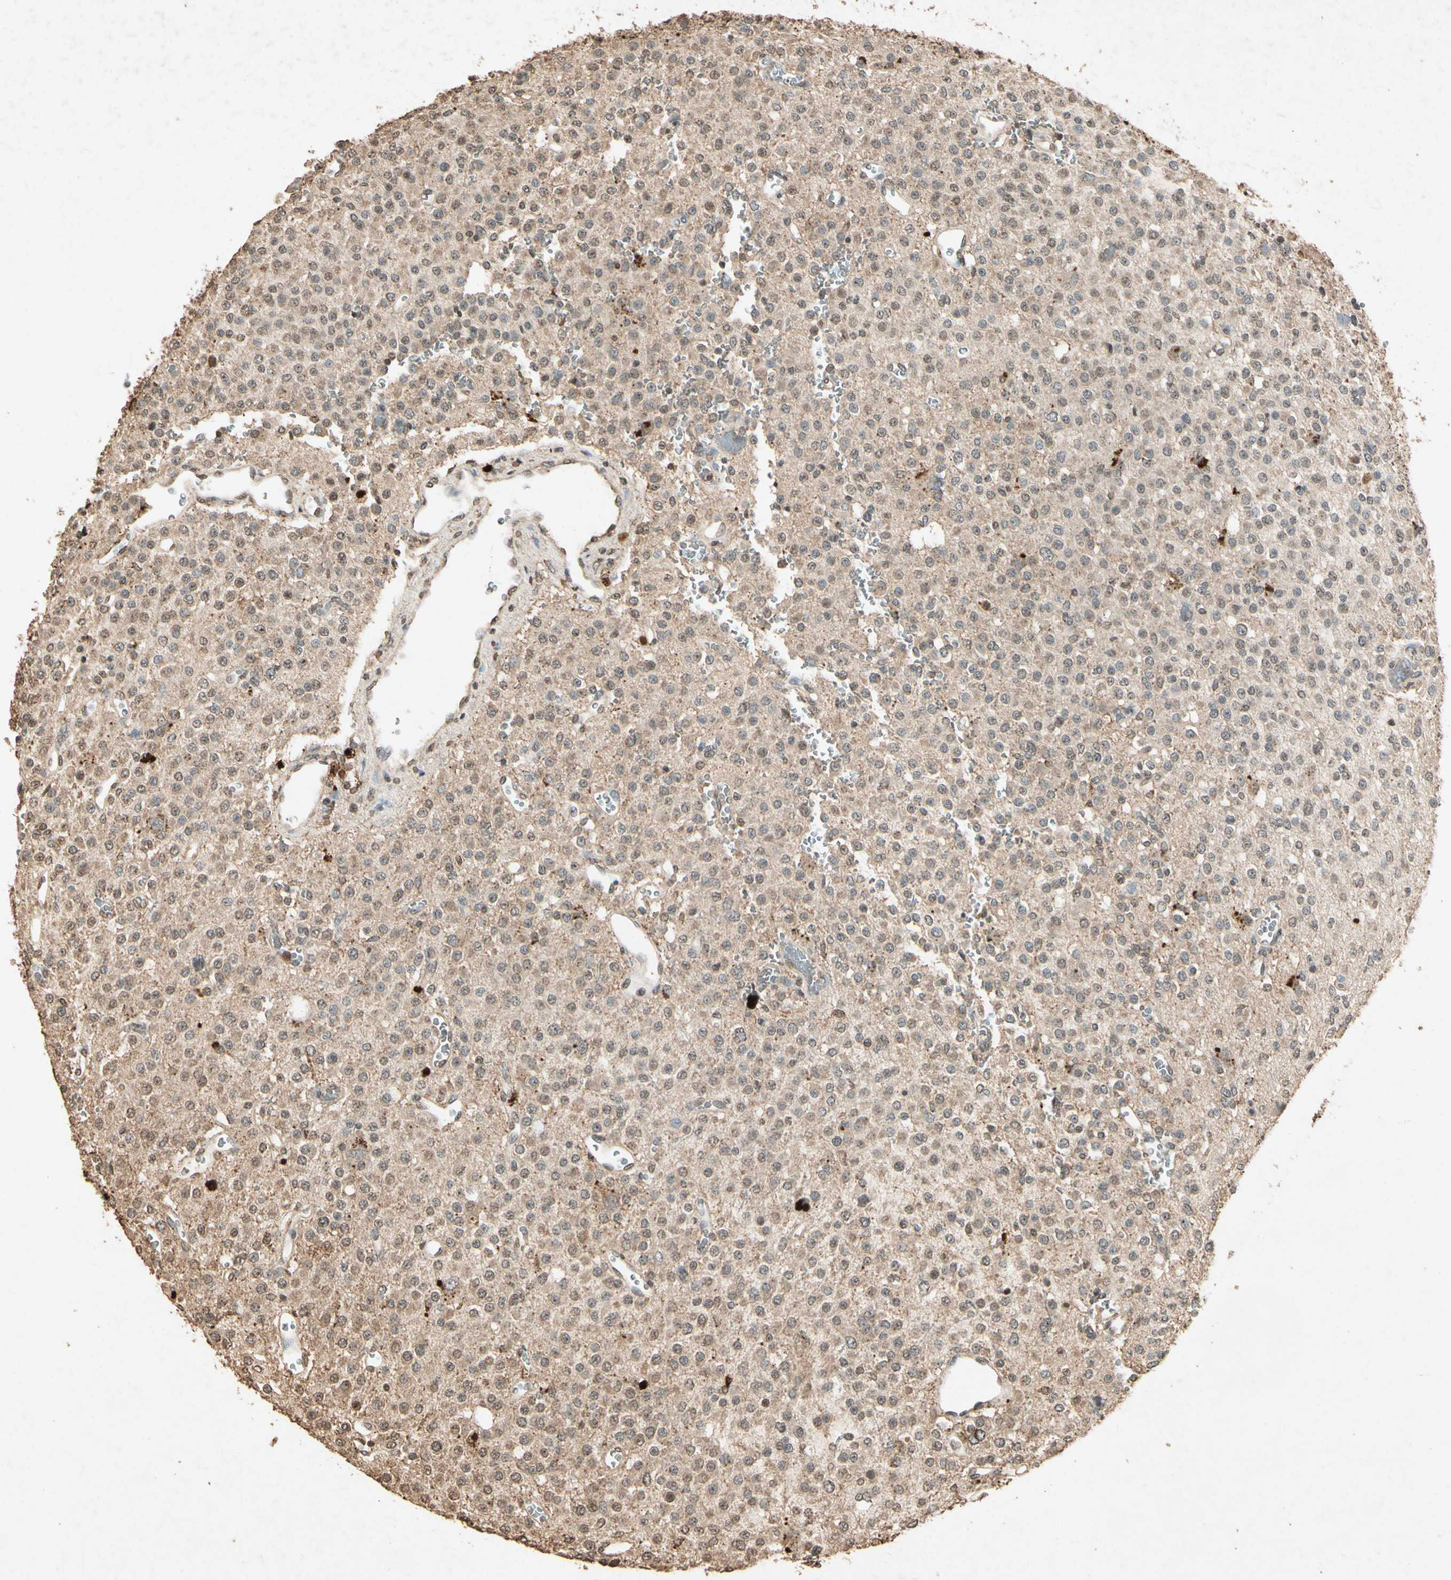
{"staining": {"intensity": "moderate", "quantity": ">75%", "location": "cytoplasmic/membranous"}, "tissue": "glioma", "cell_type": "Tumor cells", "image_type": "cancer", "snomed": [{"axis": "morphology", "description": "Glioma, malignant, Low grade"}, {"axis": "topography", "description": "Brain"}], "caption": "The photomicrograph demonstrates immunohistochemical staining of glioma. There is moderate cytoplasmic/membranous positivity is present in about >75% of tumor cells.", "gene": "GC", "patient": {"sex": "male", "age": 38}}